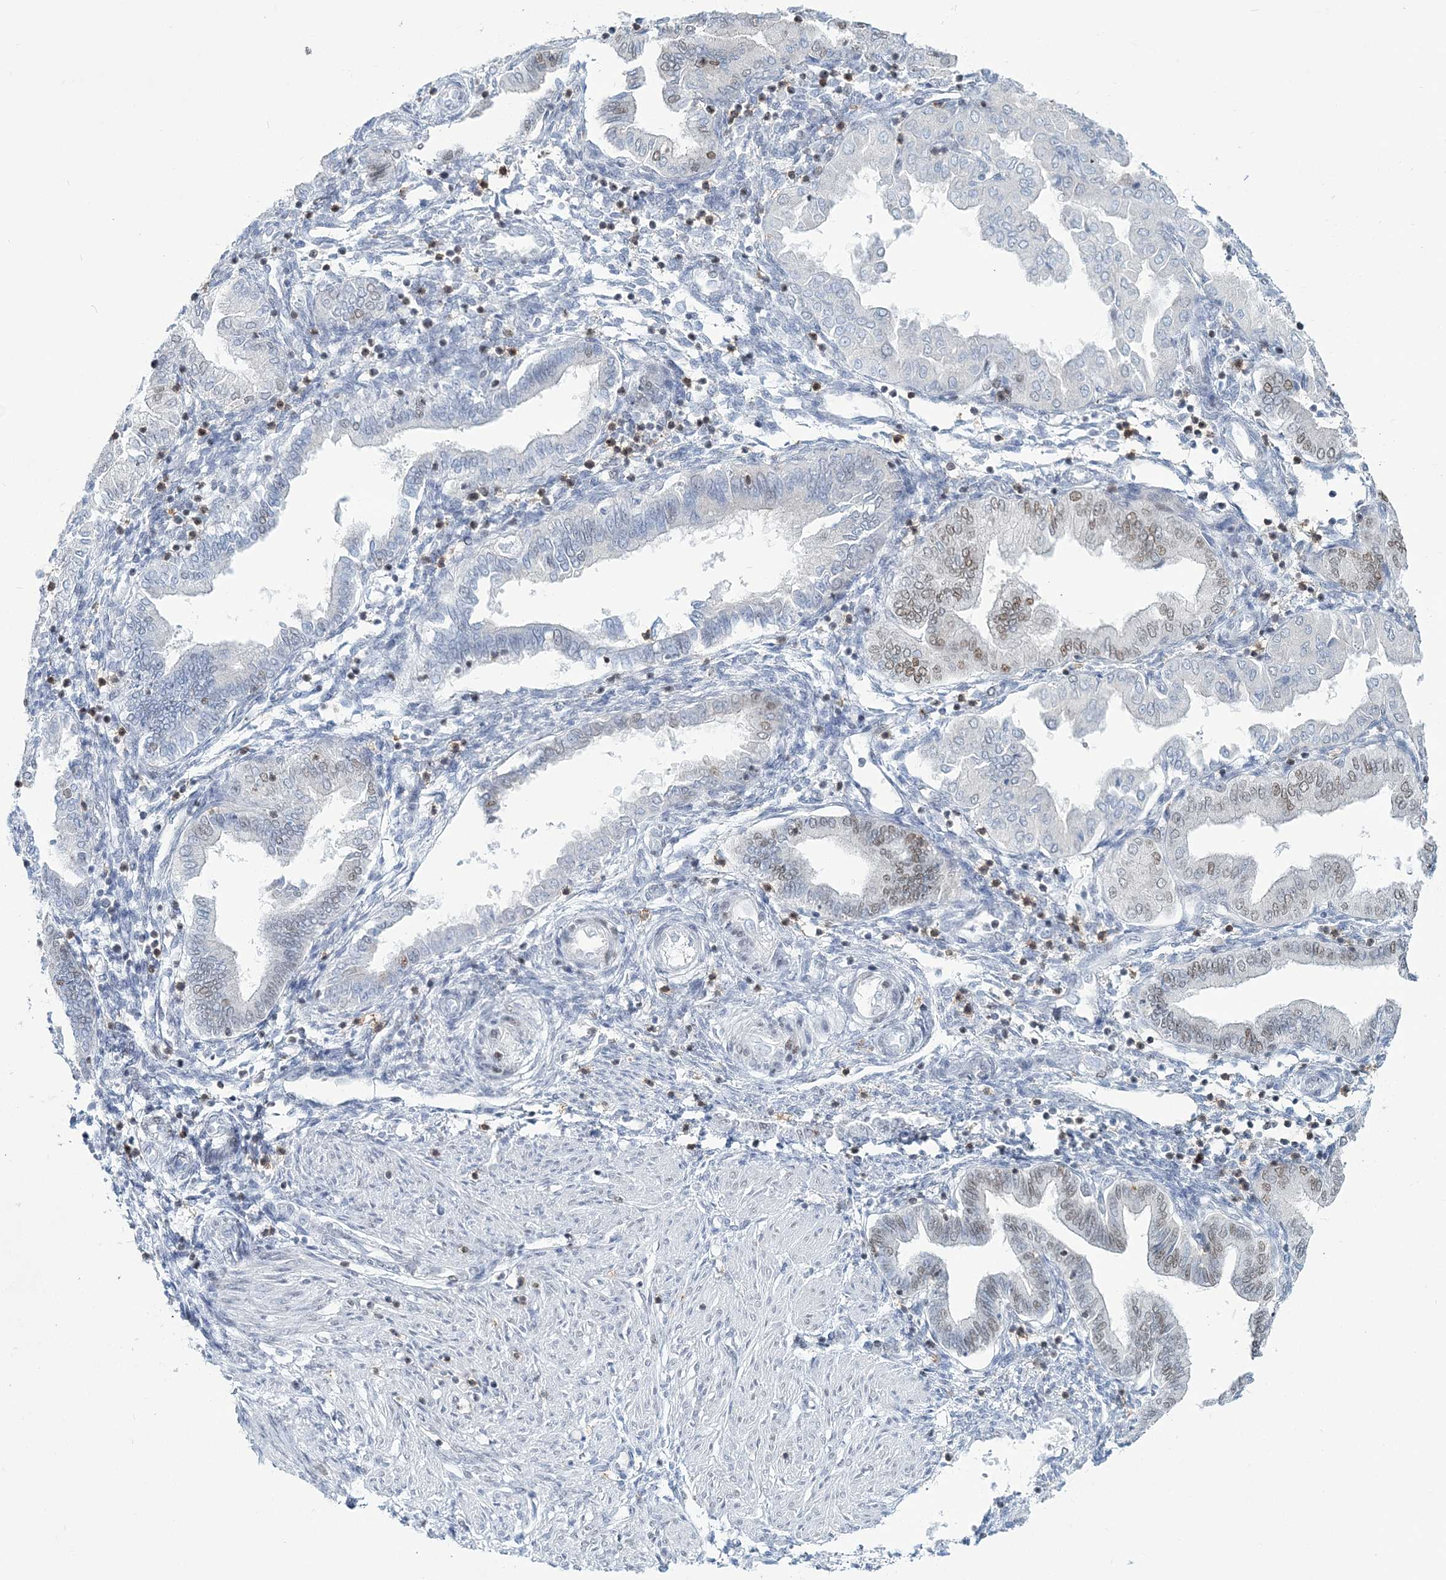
{"staining": {"intensity": "negative", "quantity": "none", "location": "none"}, "tissue": "endometrium", "cell_type": "Cells in endometrial stroma", "image_type": "normal", "snomed": [{"axis": "morphology", "description": "Normal tissue, NOS"}, {"axis": "topography", "description": "Endometrium"}], "caption": "Unremarkable endometrium was stained to show a protein in brown. There is no significant expression in cells in endometrial stroma. (Immunohistochemistry, brightfield microscopy, high magnification).", "gene": "LRRFIP2", "patient": {"sex": "female", "age": 53}}